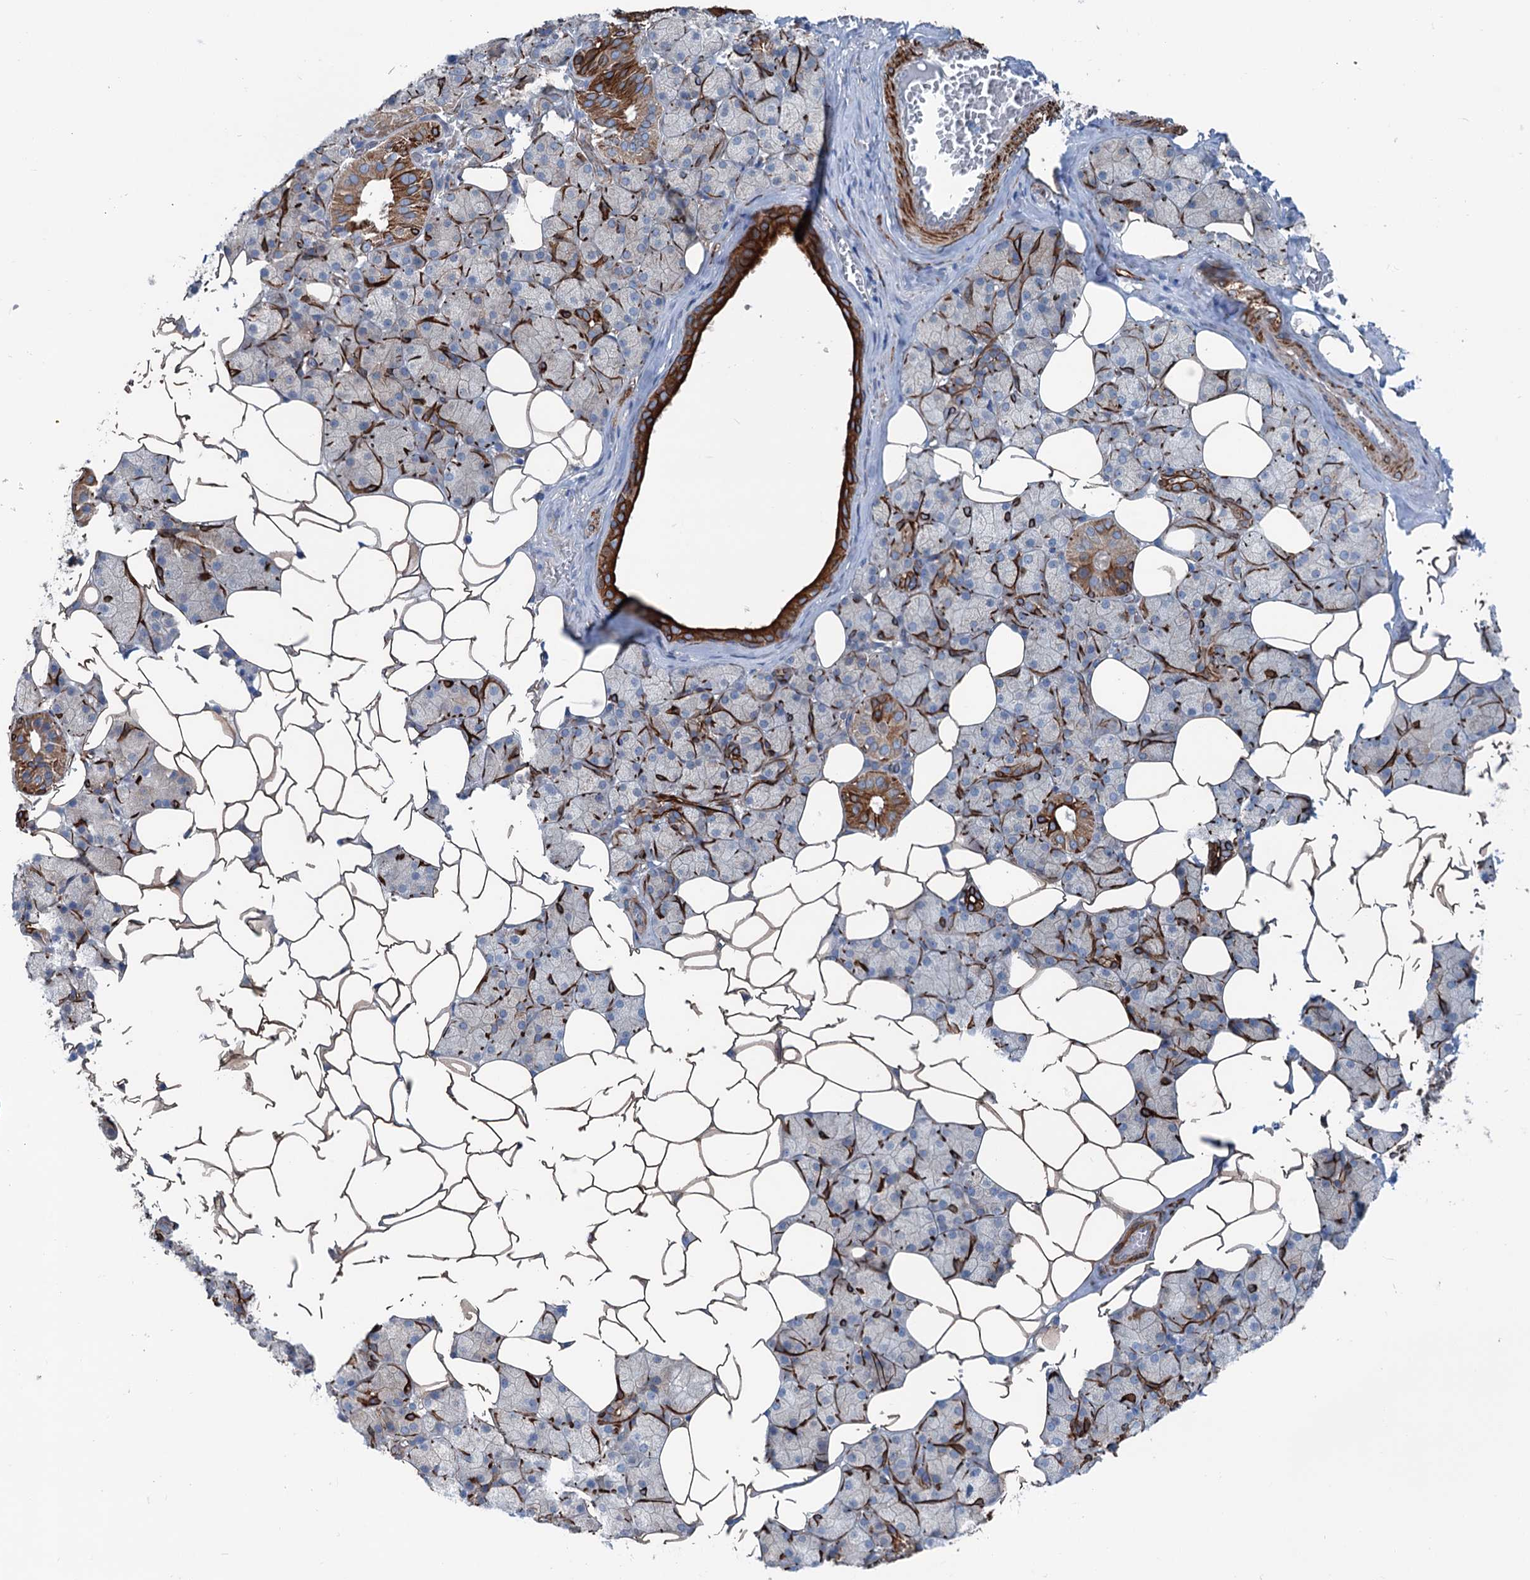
{"staining": {"intensity": "moderate", "quantity": "<25%", "location": "cytoplasmic/membranous"}, "tissue": "salivary gland", "cell_type": "Glandular cells", "image_type": "normal", "snomed": [{"axis": "morphology", "description": "Normal tissue, NOS"}, {"axis": "topography", "description": "Salivary gland"}], "caption": "IHC histopathology image of unremarkable salivary gland stained for a protein (brown), which exhibits low levels of moderate cytoplasmic/membranous staining in about <25% of glandular cells.", "gene": "CALCOCO1", "patient": {"sex": "female", "age": 33}}